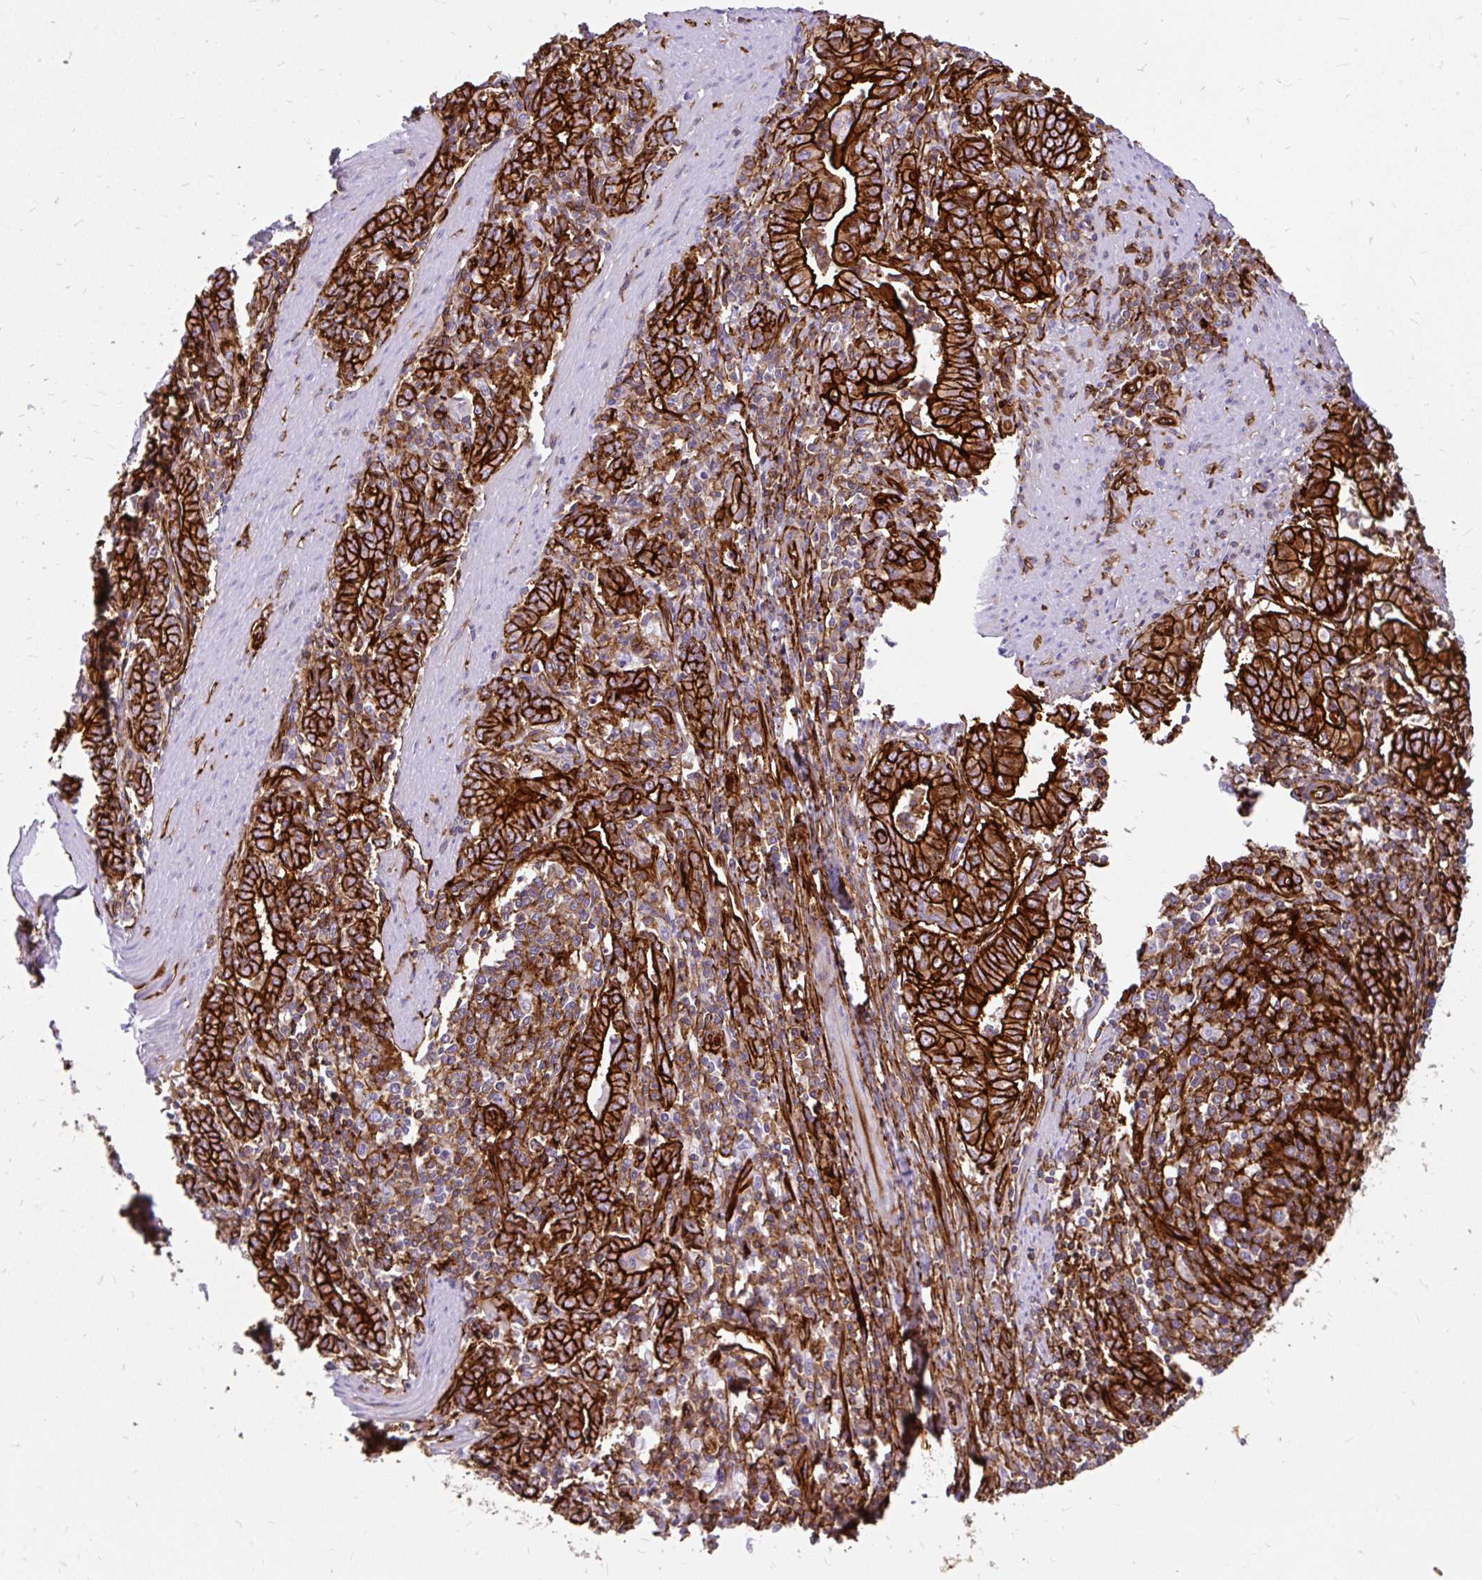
{"staining": {"intensity": "strong", "quantity": ">75%", "location": "cytoplasmic/membranous"}, "tissue": "stomach cancer", "cell_type": "Tumor cells", "image_type": "cancer", "snomed": [{"axis": "morphology", "description": "Adenocarcinoma, NOS"}, {"axis": "topography", "description": "Stomach, upper"}], "caption": "Stomach adenocarcinoma stained for a protein (brown) reveals strong cytoplasmic/membranous positive positivity in about >75% of tumor cells.", "gene": "MAP1LC3B", "patient": {"sex": "female", "age": 79}}